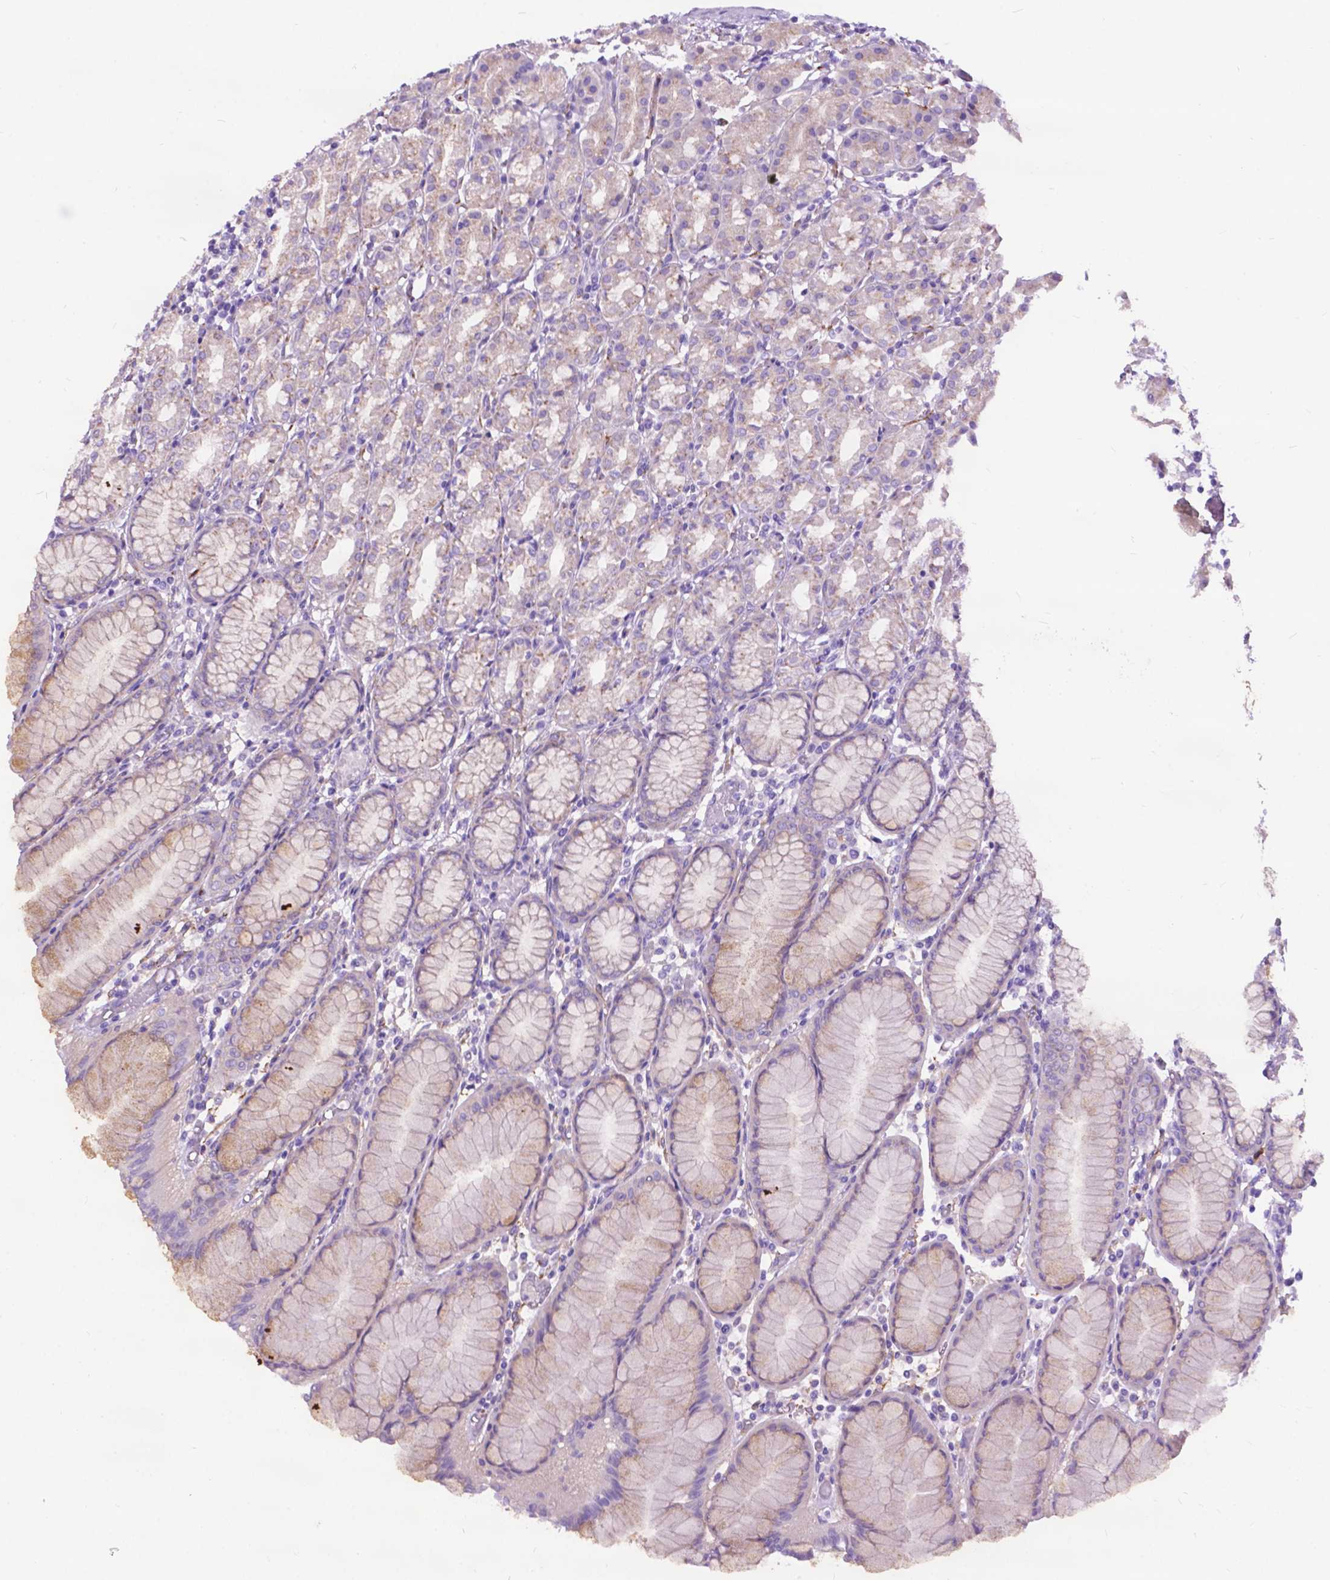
{"staining": {"intensity": "moderate", "quantity": "<25%", "location": "cytoplasmic/membranous"}, "tissue": "stomach", "cell_type": "Glandular cells", "image_type": "normal", "snomed": [{"axis": "morphology", "description": "Normal tissue, NOS"}, {"axis": "topography", "description": "Stomach"}], "caption": "Protein positivity by IHC reveals moderate cytoplasmic/membranous staining in approximately <25% of glandular cells in benign stomach.", "gene": "PCDHA12", "patient": {"sex": "female", "age": 57}}